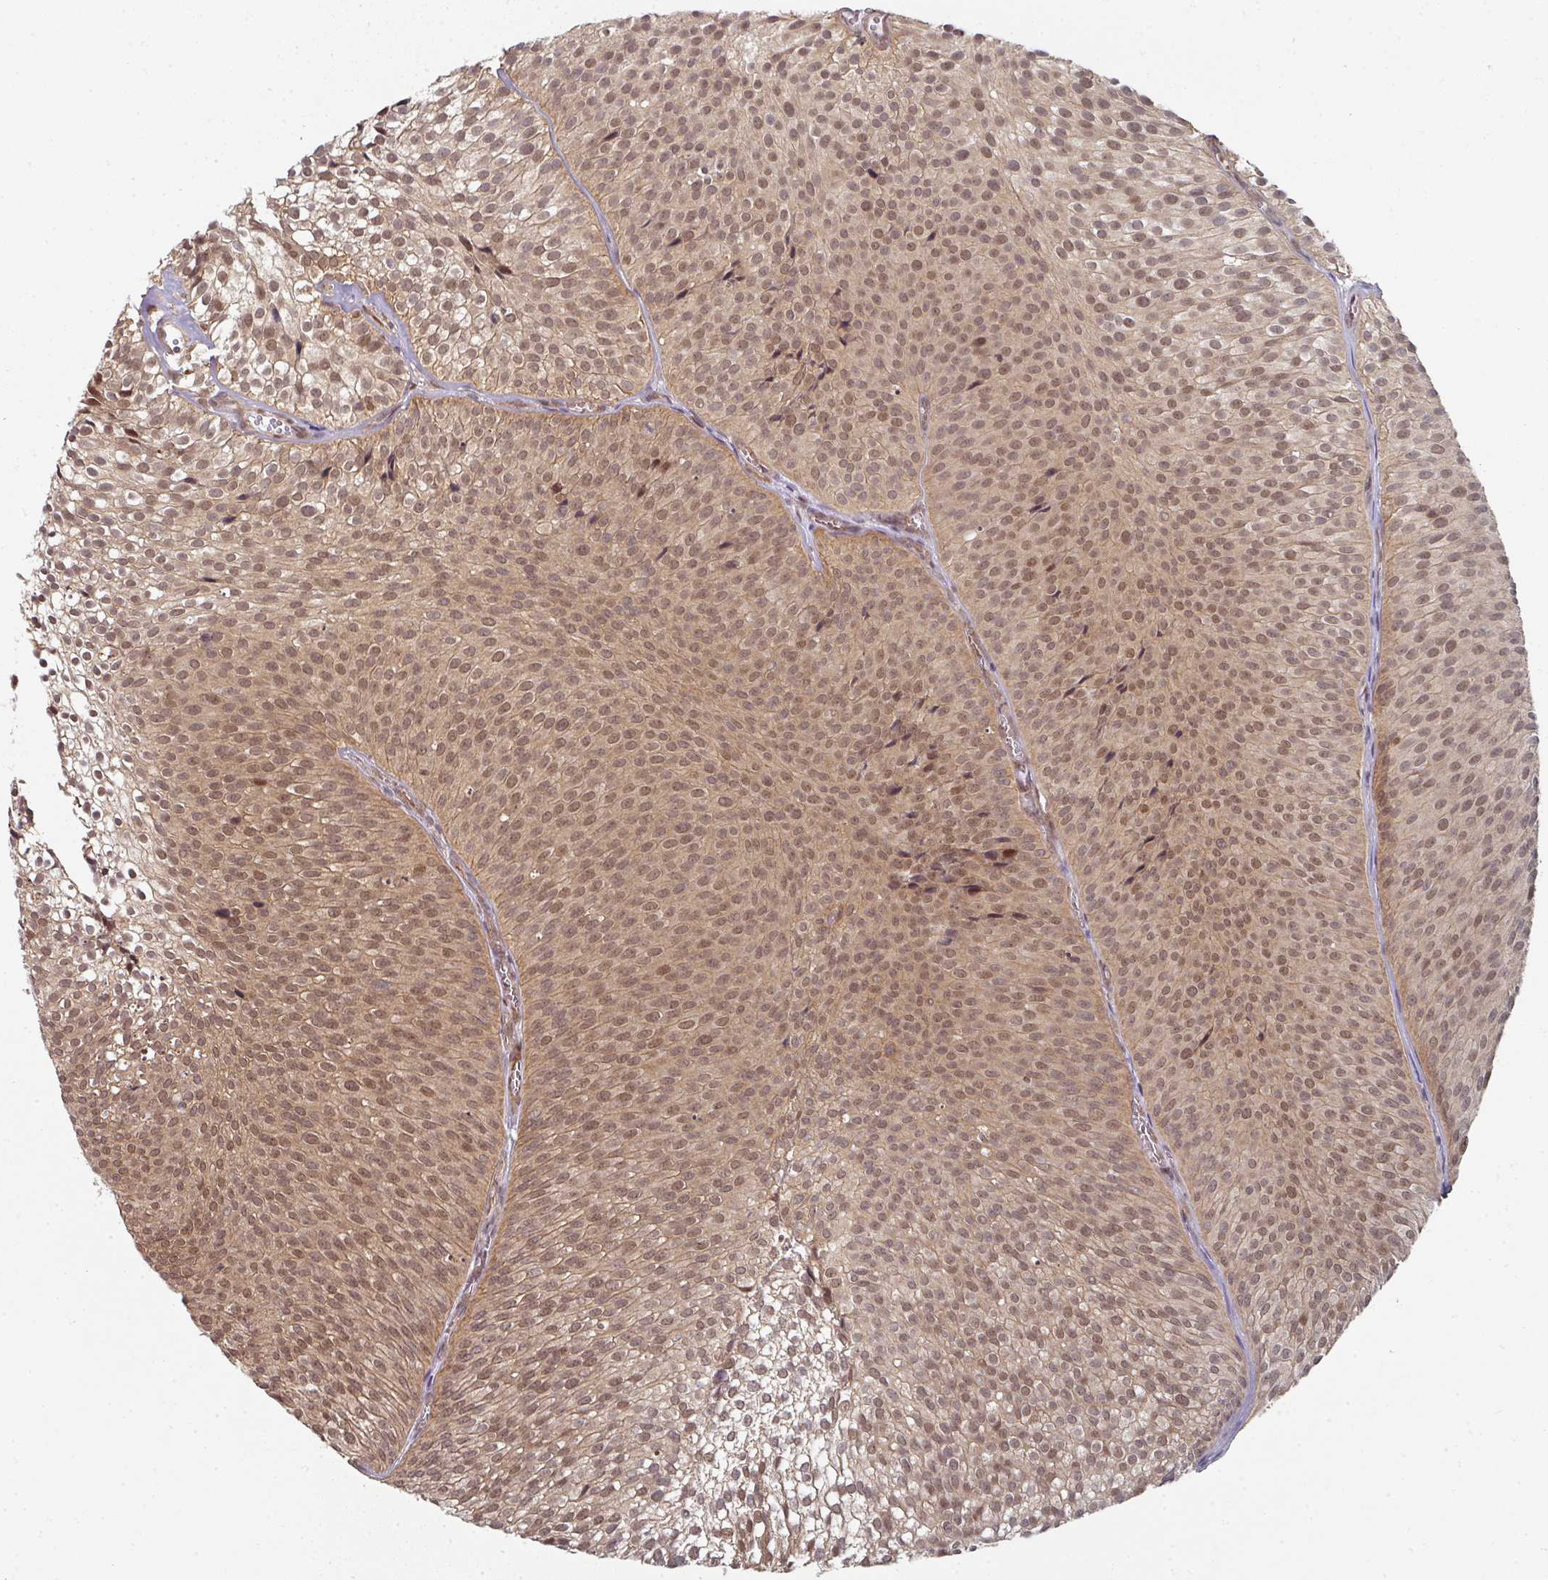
{"staining": {"intensity": "moderate", "quantity": ">75%", "location": "cytoplasmic/membranous,nuclear"}, "tissue": "urothelial cancer", "cell_type": "Tumor cells", "image_type": "cancer", "snomed": [{"axis": "morphology", "description": "Urothelial carcinoma, Low grade"}, {"axis": "topography", "description": "Urinary bladder"}], "caption": "Protein analysis of urothelial carcinoma (low-grade) tissue displays moderate cytoplasmic/membranous and nuclear staining in about >75% of tumor cells.", "gene": "PSME3IP1", "patient": {"sex": "male", "age": 91}}